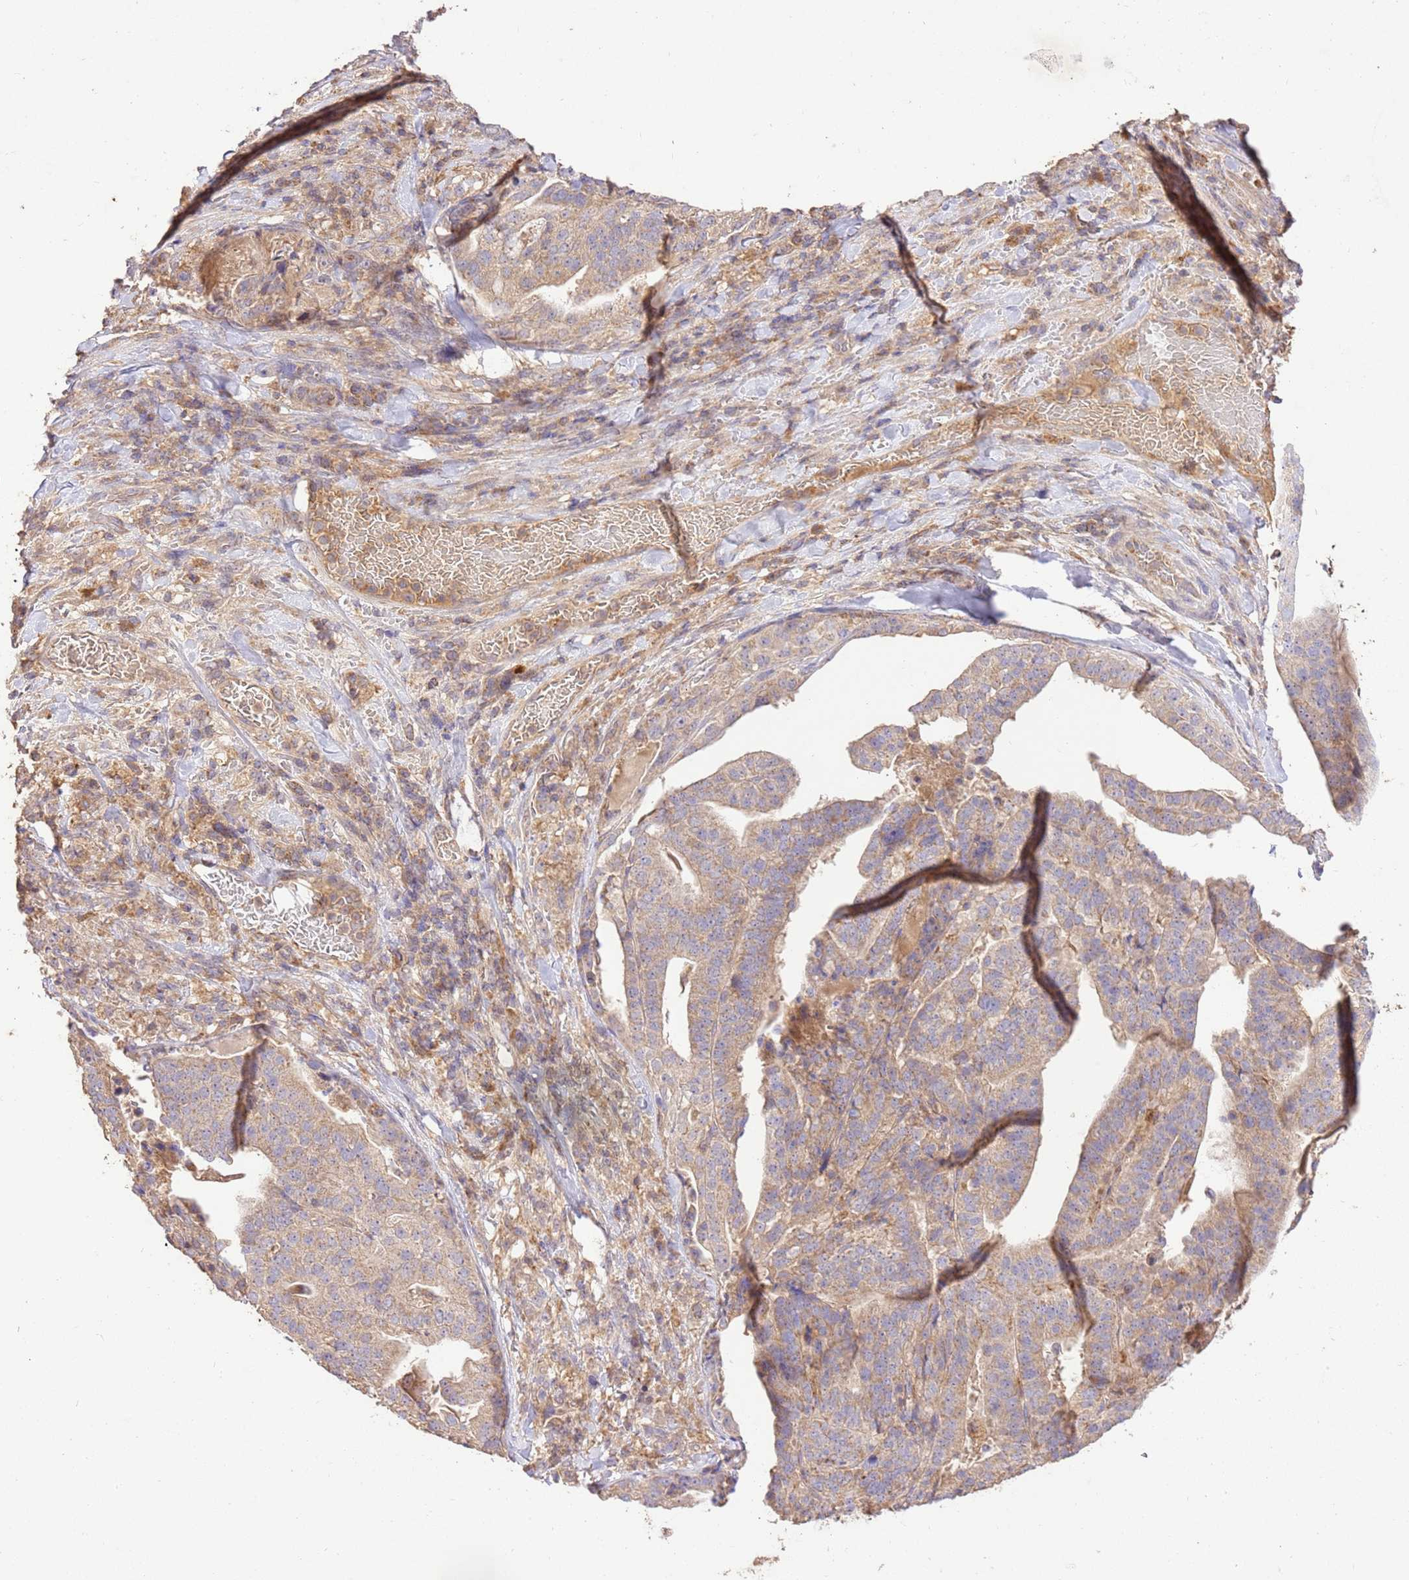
{"staining": {"intensity": "moderate", "quantity": "25%-75%", "location": "cytoplasmic/membranous"}, "tissue": "stomach cancer", "cell_type": "Tumor cells", "image_type": "cancer", "snomed": [{"axis": "morphology", "description": "Adenocarcinoma, NOS"}, {"axis": "topography", "description": "Stomach"}], "caption": "Stomach cancer stained with a protein marker exhibits moderate staining in tumor cells.", "gene": "LRRC28", "patient": {"sex": "male", "age": 48}}